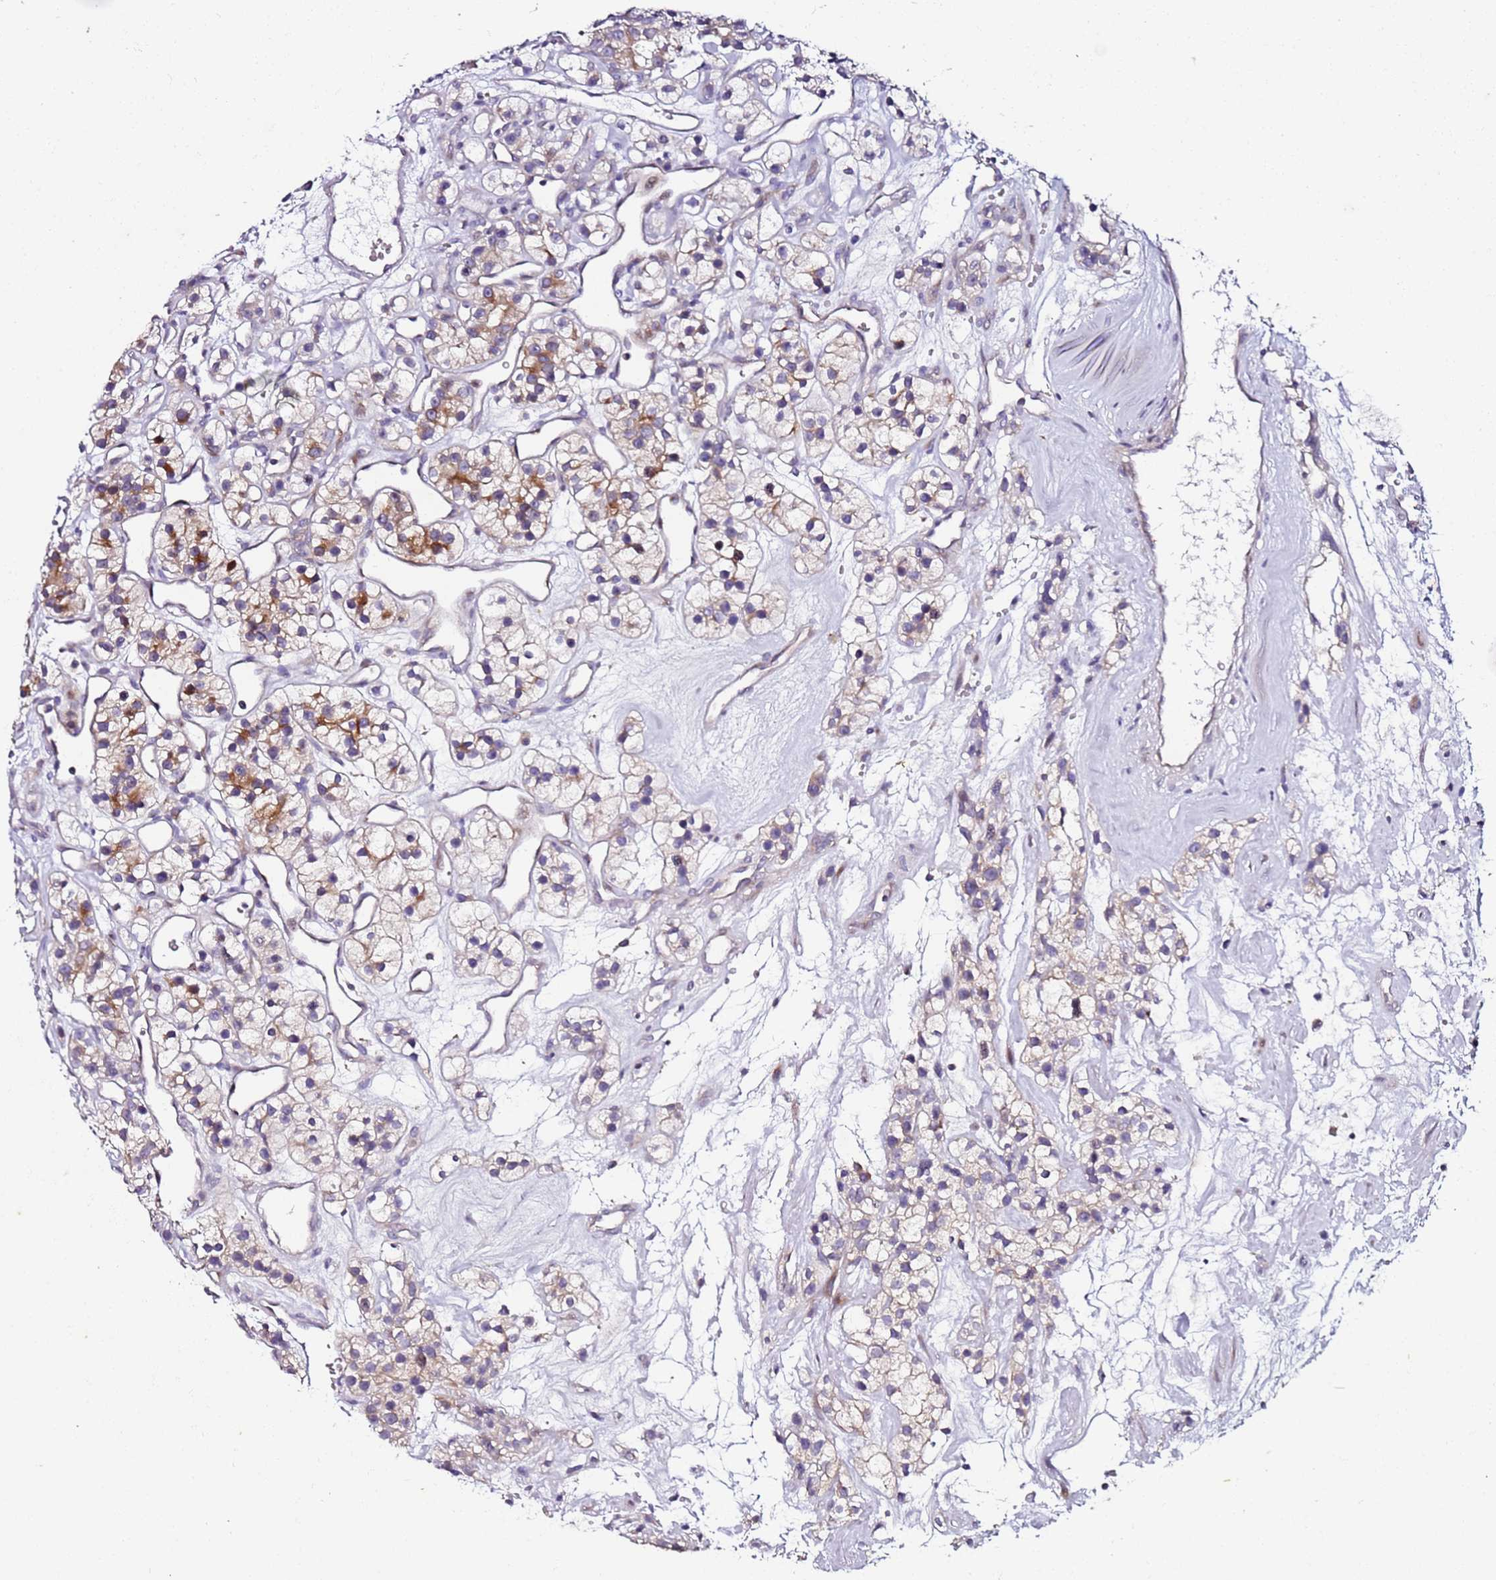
{"staining": {"intensity": "moderate", "quantity": "25%-75%", "location": "cytoplasmic/membranous"}, "tissue": "renal cancer", "cell_type": "Tumor cells", "image_type": "cancer", "snomed": [{"axis": "morphology", "description": "Adenocarcinoma, NOS"}, {"axis": "topography", "description": "Kidney"}], "caption": "Human renal cancer stained for a protein (brown) exhibits moderate cytoplasmic/membranous positive staining in about 25%-75% of tumor cells.", "gene": "SRRM5", "patient": {"sex": "female", "age": 57}}